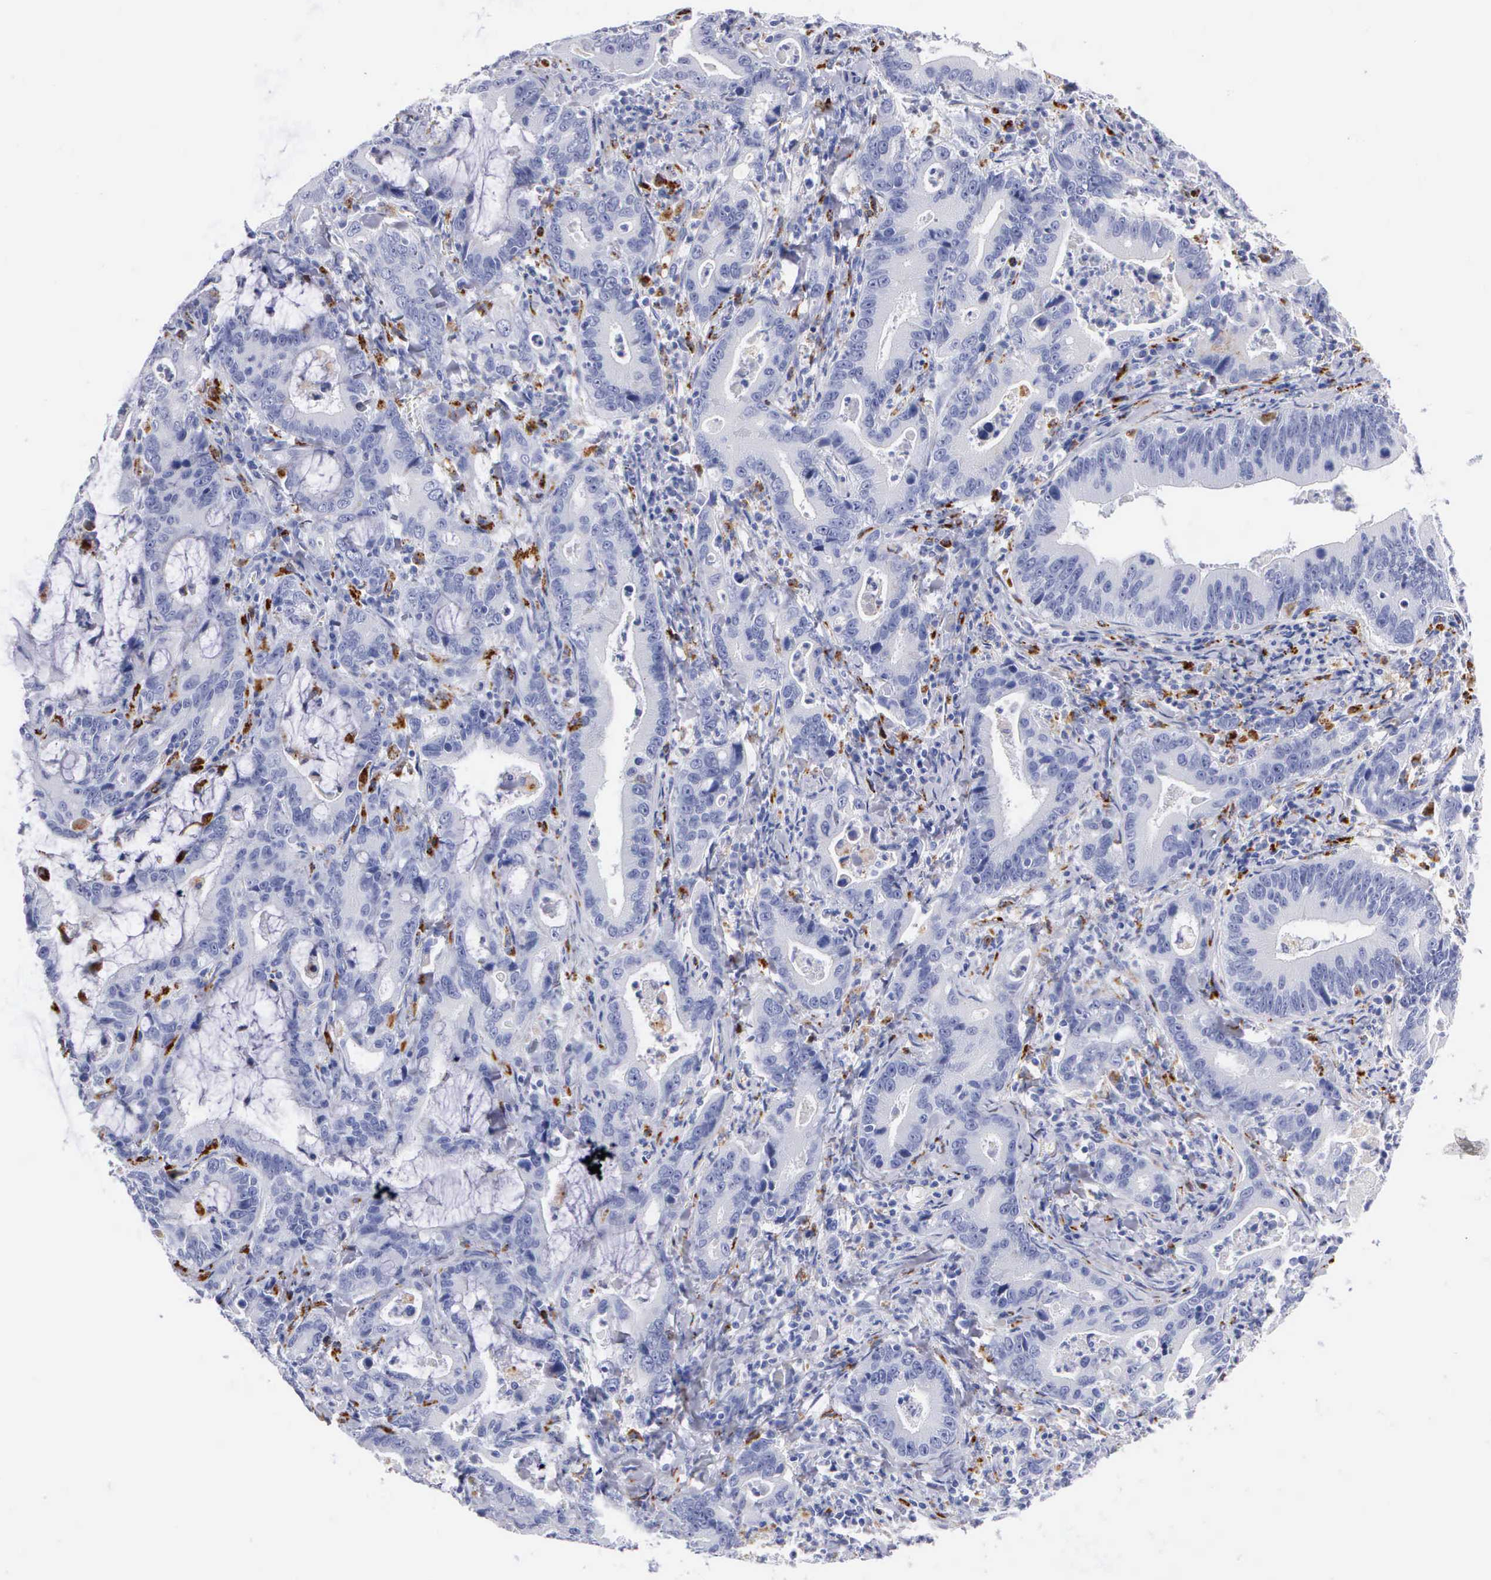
{"staining": {"intensity": "negative", "quantity": "none", "location": "none"}, "tissue": "stomach cancer", "cell_type": "Tumor cells", "image_type": "cancer", "snomed": [{"axis": "morphology", "description": "Adenocarcinoma, NOS"}, {"axis": "topography", "description": "Stomach, upper"}], "caption": "This histopathology image is of stomach adenocarcinoma stained with immunohistochemistry to label a protein in brown with the nuclei are counter-stained blue. There is no positivity in tumor cells.", "gene": "CTSL", "patient": {"sex": "male", "age": 63}}